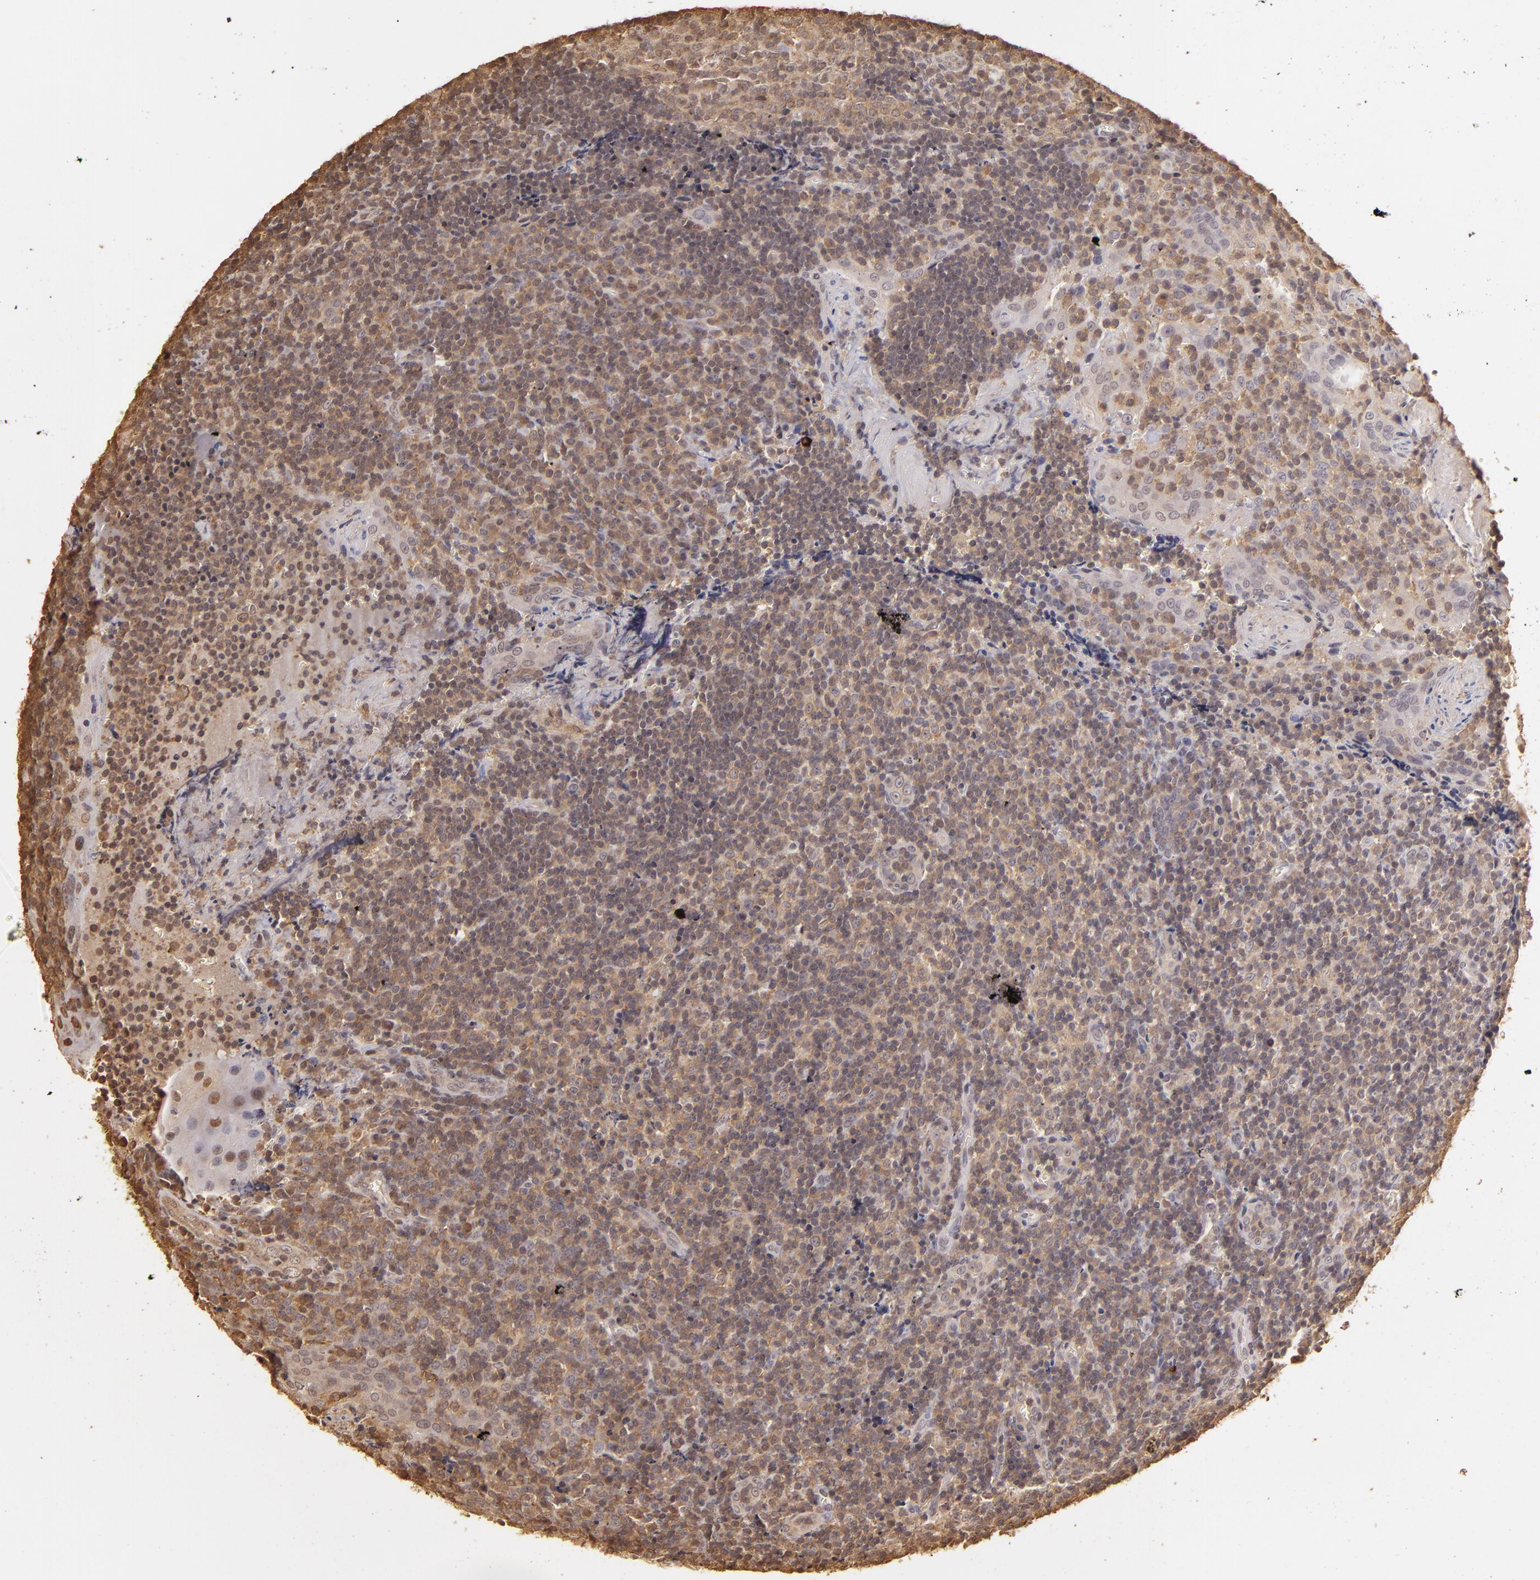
{"staining": {"intensity": "weak", "quantity": ">75%", "location": "cytoplasmic/membranous"}, "tissue": "tonsil", "cell_type": "Germinal center cells", "image_type": "normal", "snomed": [{"axis": "morphology", "description": "Normal tissue, NOS"}, {"axis": "topography", "description": "Tonsil"}], "caption": "Tonsil stained with DAB IHC shows low levels of weak cytoplasmic/membranous staining in about >75% of germinal center cells. The staining is performed using DAB brown chromogen to label protein expression. The nuclei are counter-stained blue using hematoxylin.", "gene": "ARPC2", "patient": {"sex": "male", "age": 20}}